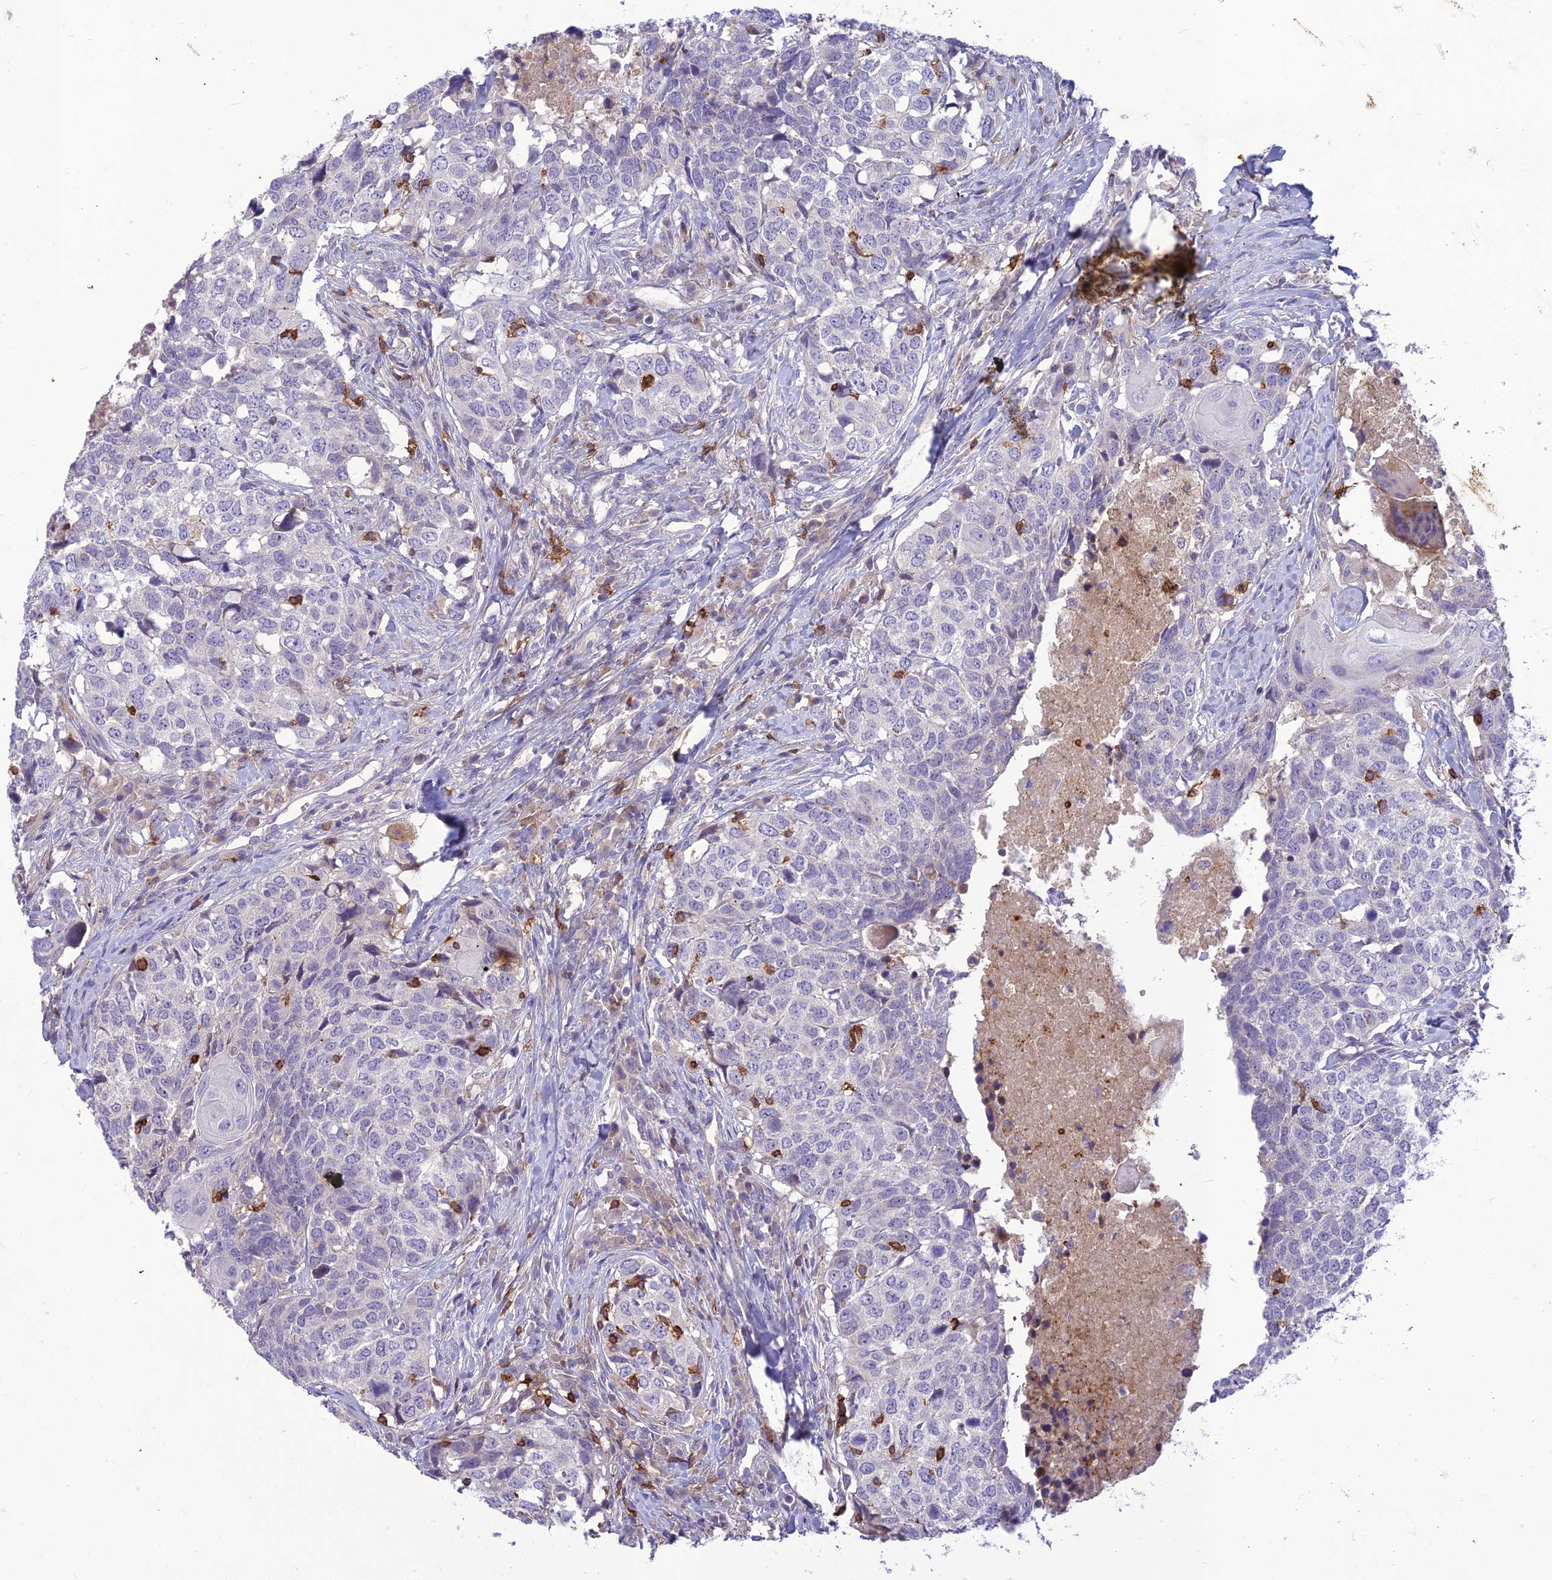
{"staining": {"intensity": "negative", "quantity": "none", "location": "none"}, "tissue": "head and neck cancer", "cell_type": "Tumor cells", "image_type": "cancer", "snomed": [{"axis": "morphology", "description": "Squamous cell carcinoma, NOS"}, {"axis": "topography", "description": "Head-Neck"}], "caption": "Immunohistochemistry of human head and neck squamous cell carcinoma demonstrates no staining in tumor cells.", "gene": "ITGAE", "patient": {"sex": "male", "age": 66}}